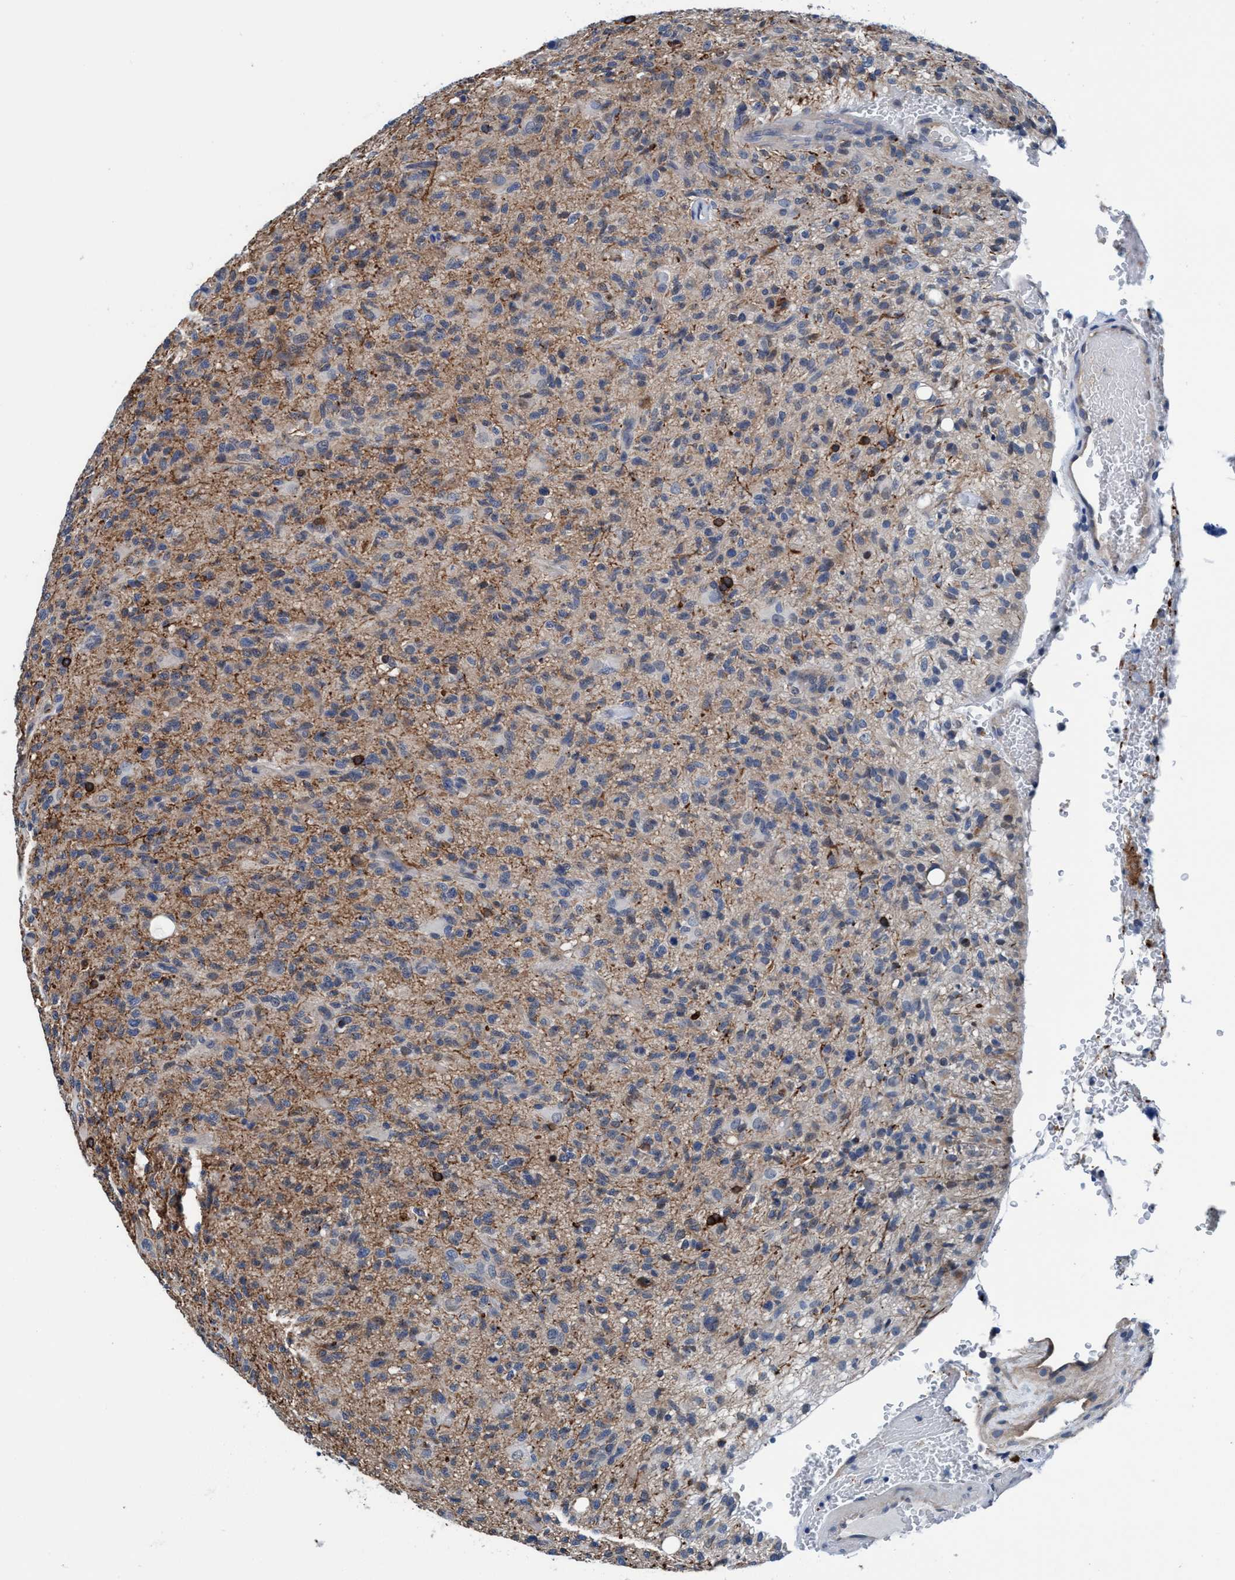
{"staining": {"intensity": "negative", "quantity": "none", "location": "none"}, "tissue": "glioma", "cell_type": "Tumor cells", "image_type": "cancer", "snomed": [{"axis": "morphology", "description": "Glioma, malignant, High grade"}, {"axis": "topography", "description": "Brain"}], "caption": "A high-resolution image shows immunohistochemistry (IHC) staining of glioma, which displays no significant staining in tumor cells.", "gene": "TMEM94", "patient": {"sex": "male", "age": 71}}